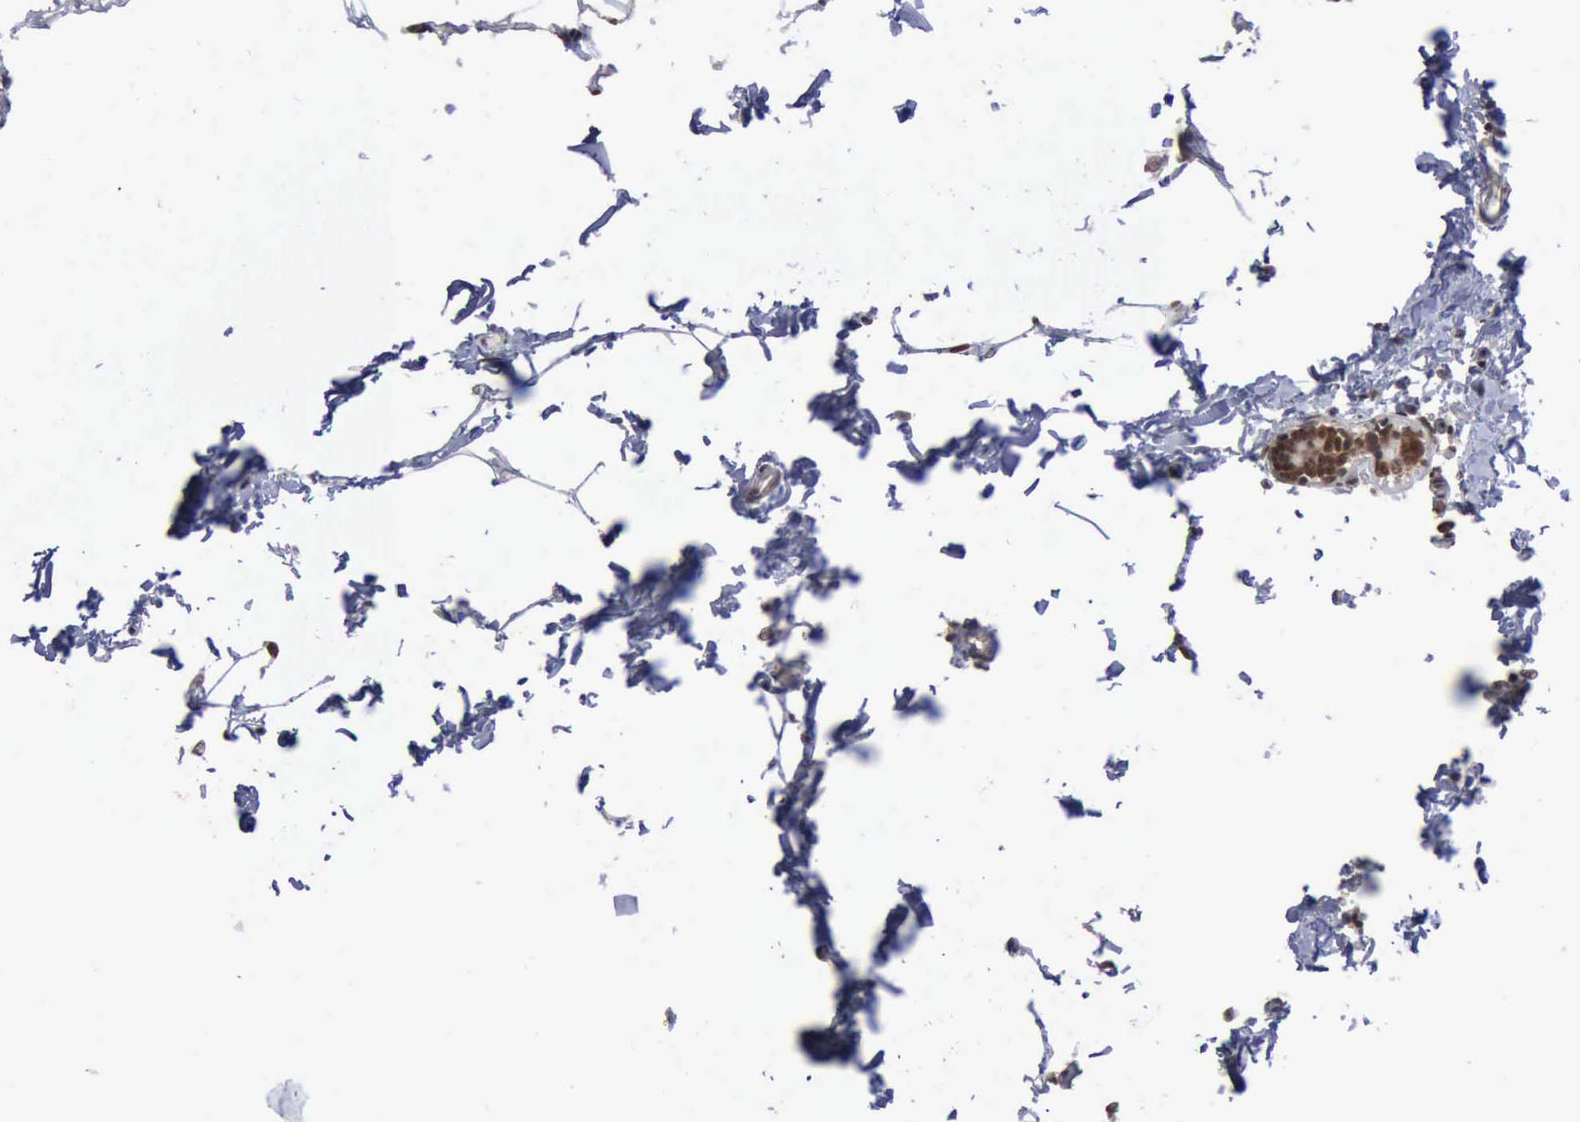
{"staining": {"intensity": "moderate", "quantity": ">75%", "location": "cytoplasmic/membranous,nuclear"}, "tissue": "breast cancer", "cell_type": "Tumor cells", "image_type": "cancer", "snomed": [{"axis": "morphology", "description": "Lobular carcinoma"}, {"axis": "topography", "description": "Breast"}], "caption": "An immunohistochemistry (IHC) photomicrograph of neoplastic tissue is shown. Protein staining in brown highlights moderate cytoplasmic/membranous and nuclear positivity in breast cancer within tumor cells. (Stains: DAB (3,3'-diaminobenzidine) in brown, nuclei in blue, Microscopy: brightfield microscopy at high magnification).", "gene": "RTCB", "patient": {"sex": "female", "age": 55}}